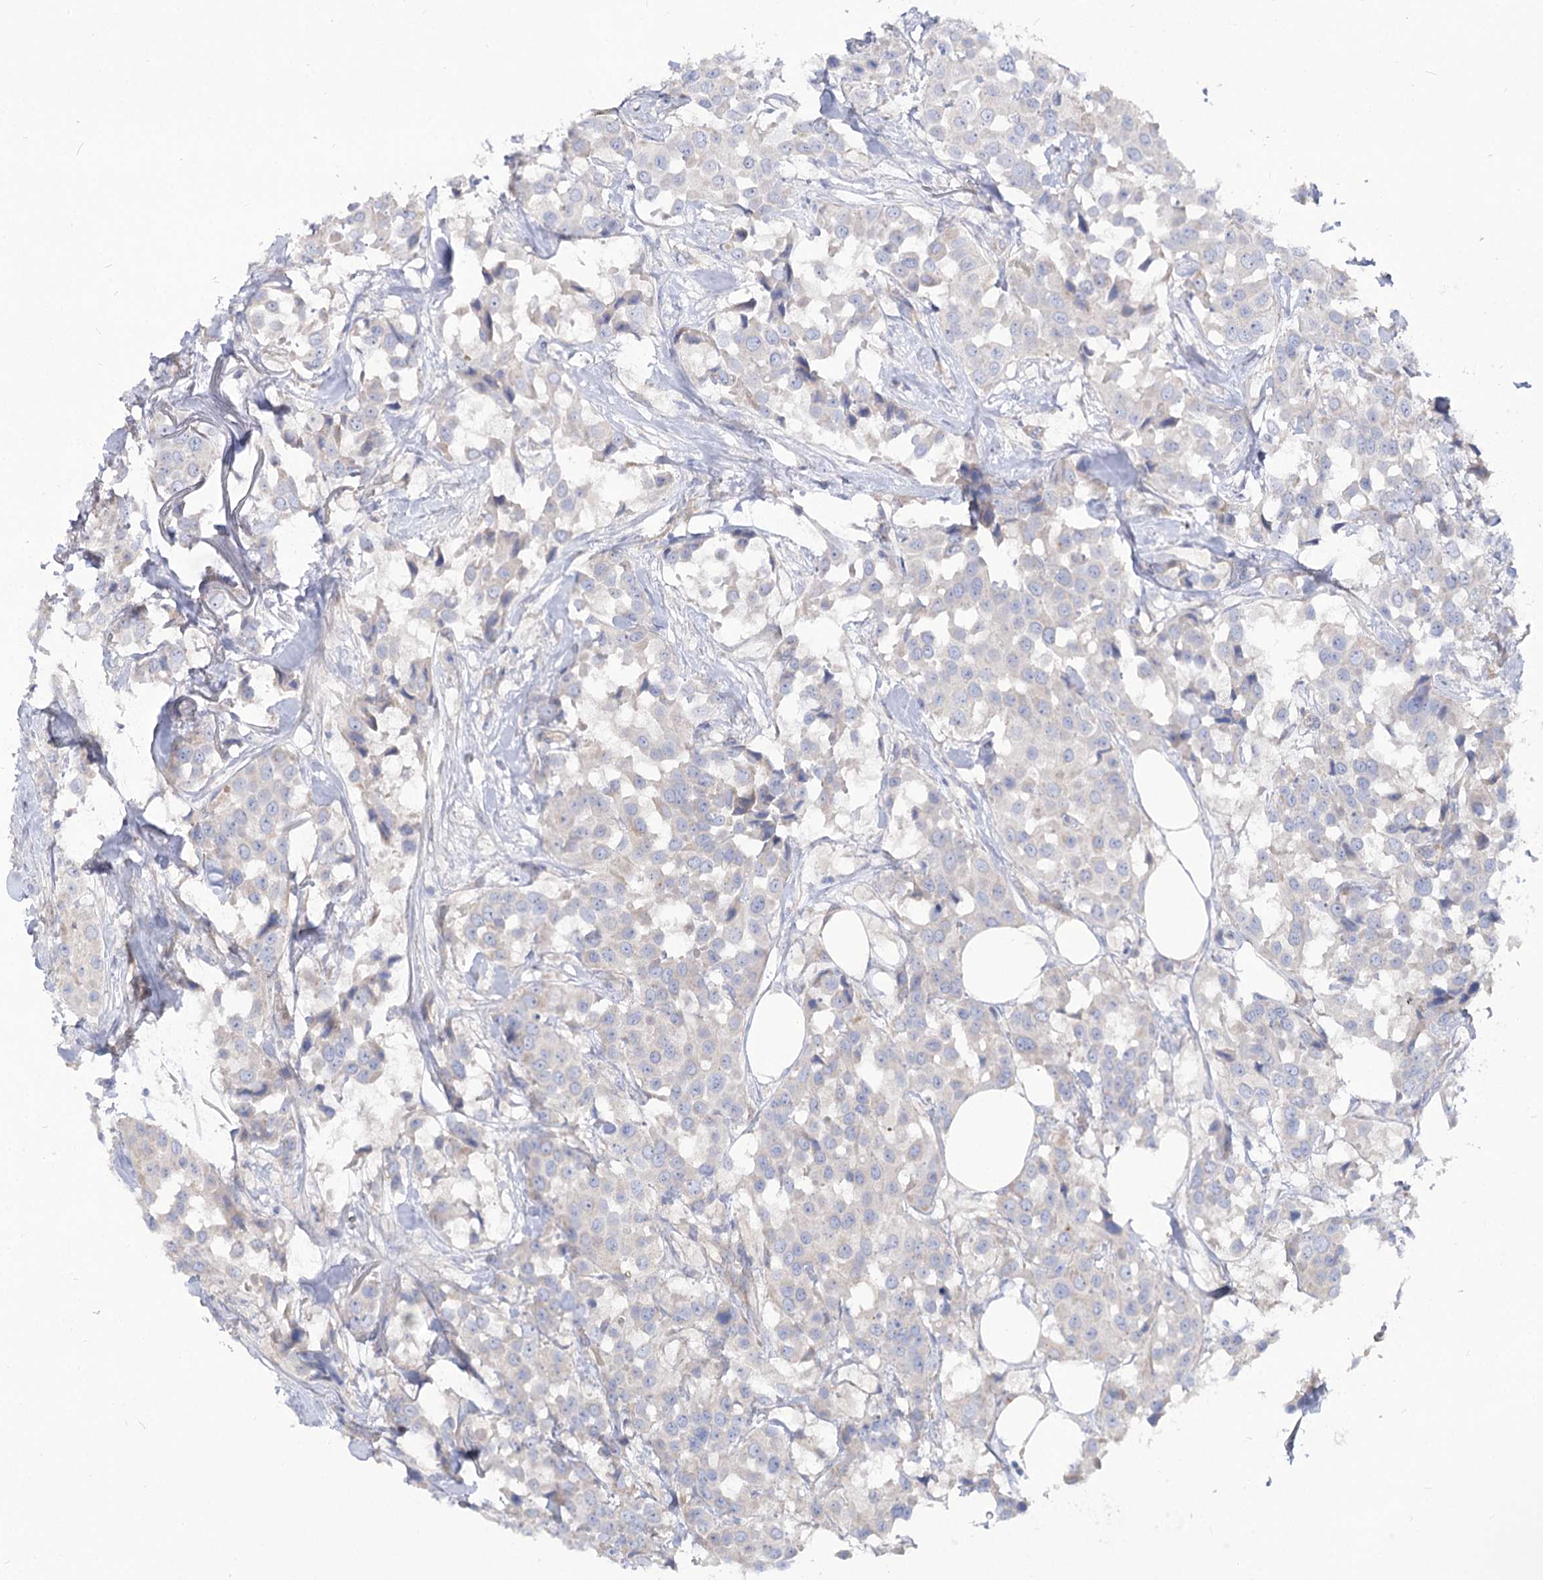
{"staining": {"intensity": "negative", "quantity": "none", "location": "none"}, "tissue": "breast cancer", "cell_type": "Tumor cells", "image_type": "cancer", "snomed": [{"axis": "morphology", "description": "Duct carcinoma"}, {"axis": "topography", "description": "Breast"}], "caption": "This is a photomicrograph of immunohistochemistry staining of breast cancer (invasive ductal carcinoma), which shows no expression in tumor cells.", "gene": "SUOX", "patient": {"sex": "female", "age": 80}}